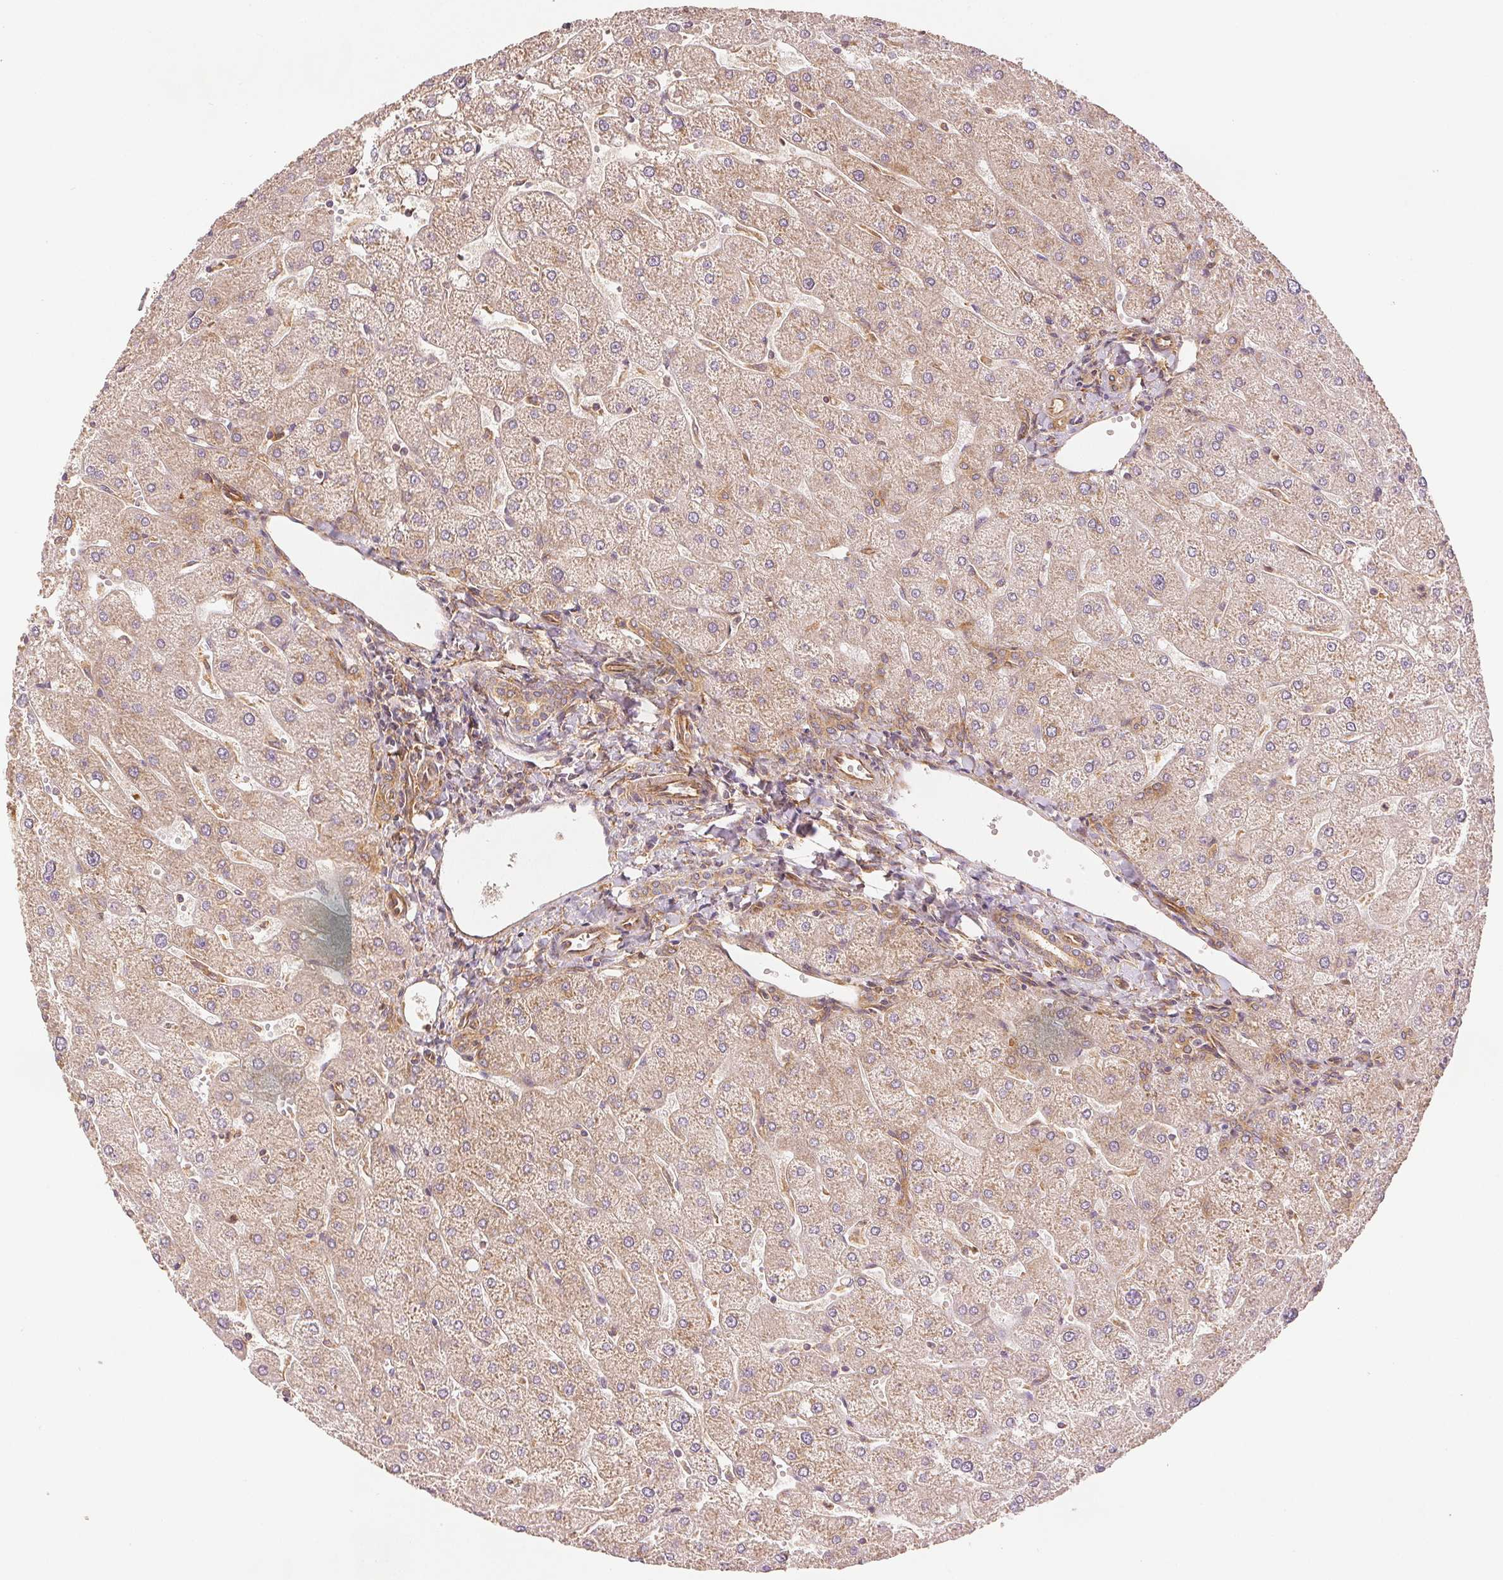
{"staining": {"intensity": "weak", "quantity": ">75%", "location": "cytoplasmic/membranous"}, "tissue": "liver", "cell_type": "Cholangiocytes", "image_type": "normal", "snomed": [{"axis": "morphology", "description": "Normal tissue, NOS"}, {"axis": "topography", "description": "Liver"}], "caption": "IHC (DAB (3,3'-diaminobenzidine)) staining of unremarkable human liver shows weak cytoplasmic/membranous protein positivity in about >75% of cholangiocytes.", "gene": "DIAPH2", "patient": {"sex": "male", "age": 67}}